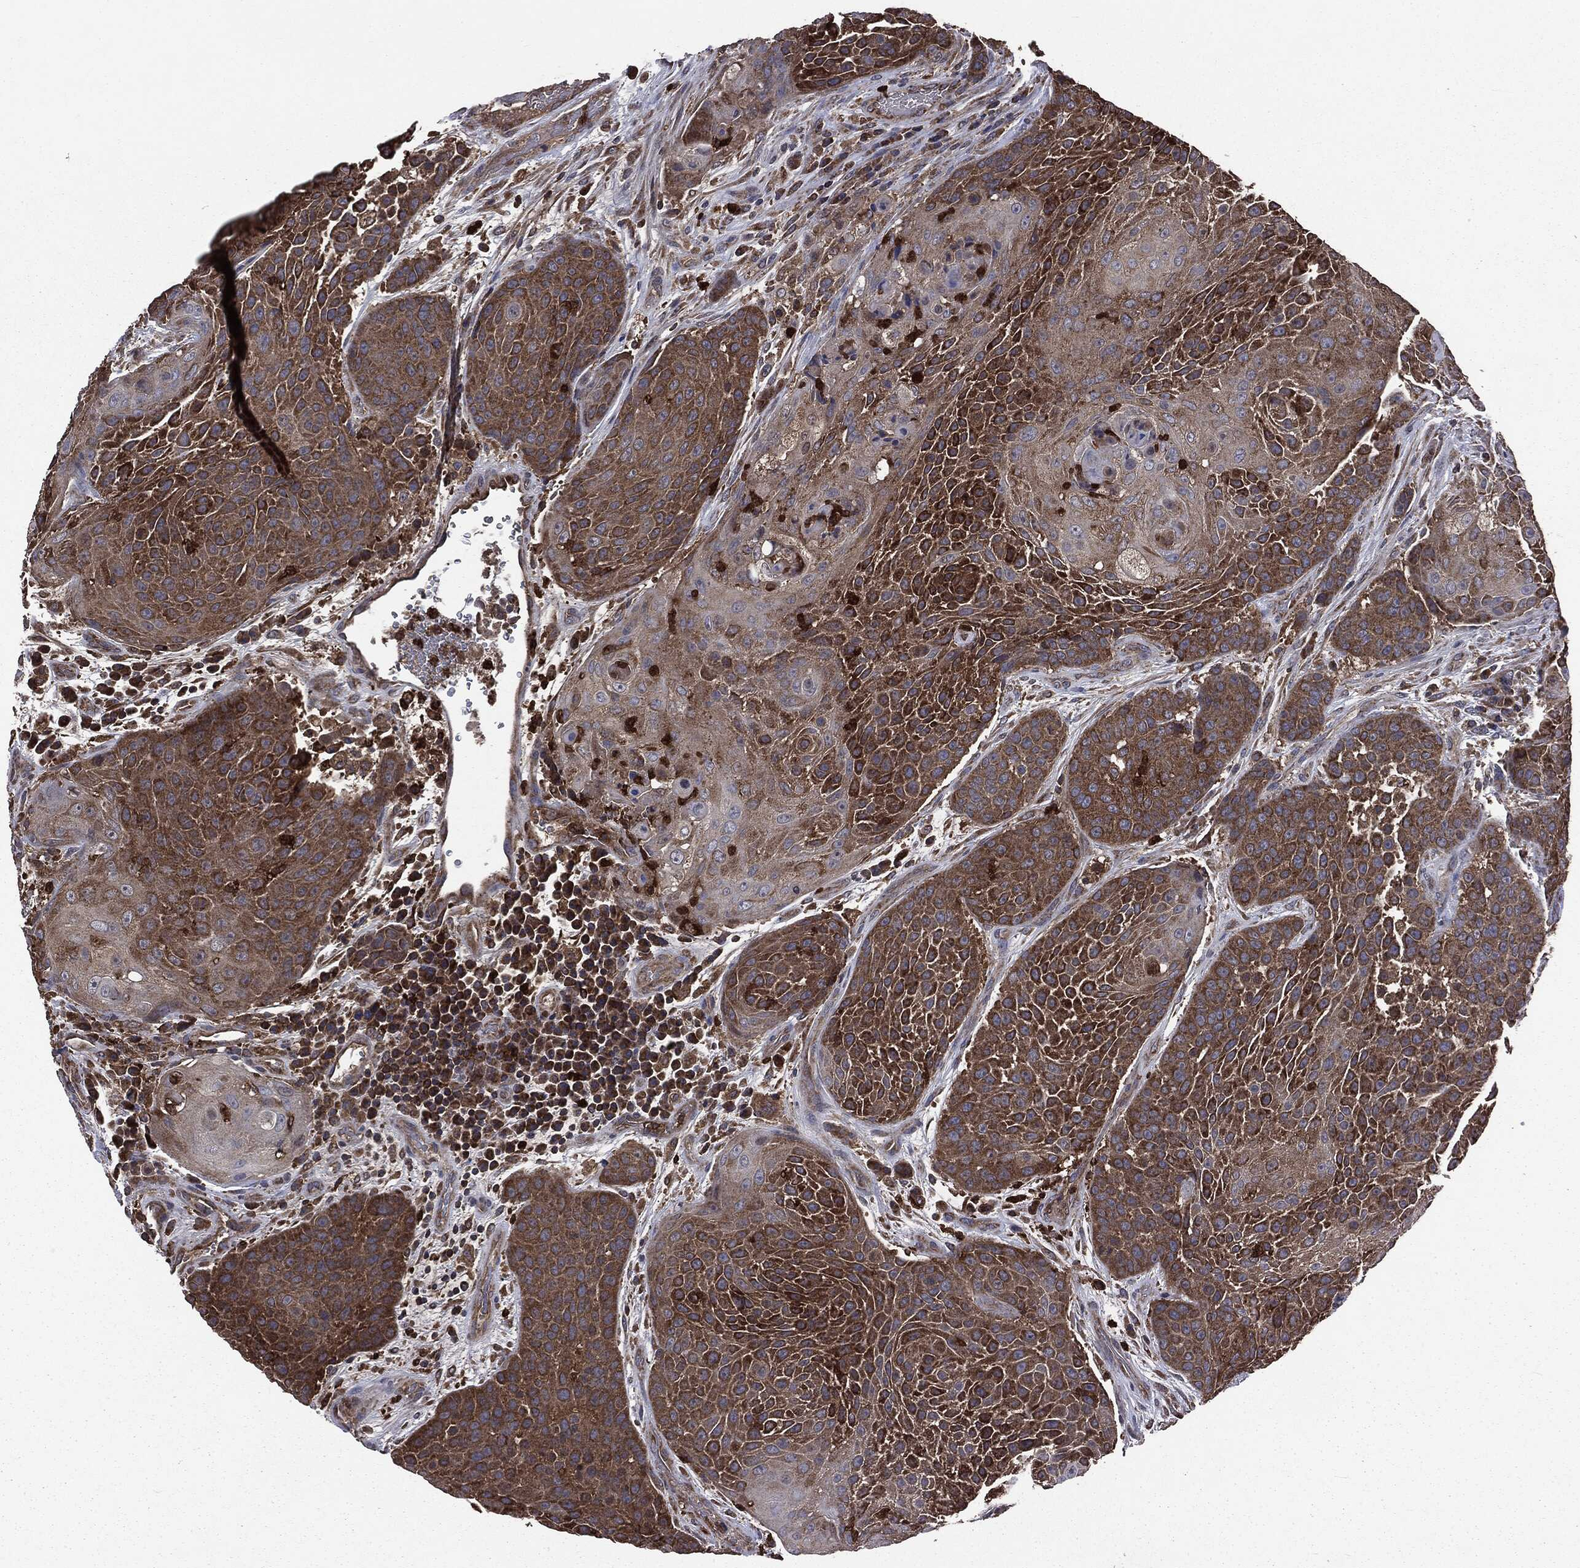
{"staining": {"intensity": "moderate", "quantity": ">75%", "location": "cytoplasmic/membranous"}, "tissue": "urothelial cancer", "cell_type": "Tumor cells", "image_type": "cancer", "snomed": [{"axis": "morphology", "description": "Urothelial carcinoma, High grade"}, {"axis": "topography", "description": "Urinary bladder"}], "caption": "Urothelial cancer stained with DAB immunohistochemistry reveals medium levels of moderate cytoplasmic/membranous positivity in about >75% of tumor cells.", "gene": "MAPK6", "patient": {"sex": "female", "age": 63}}